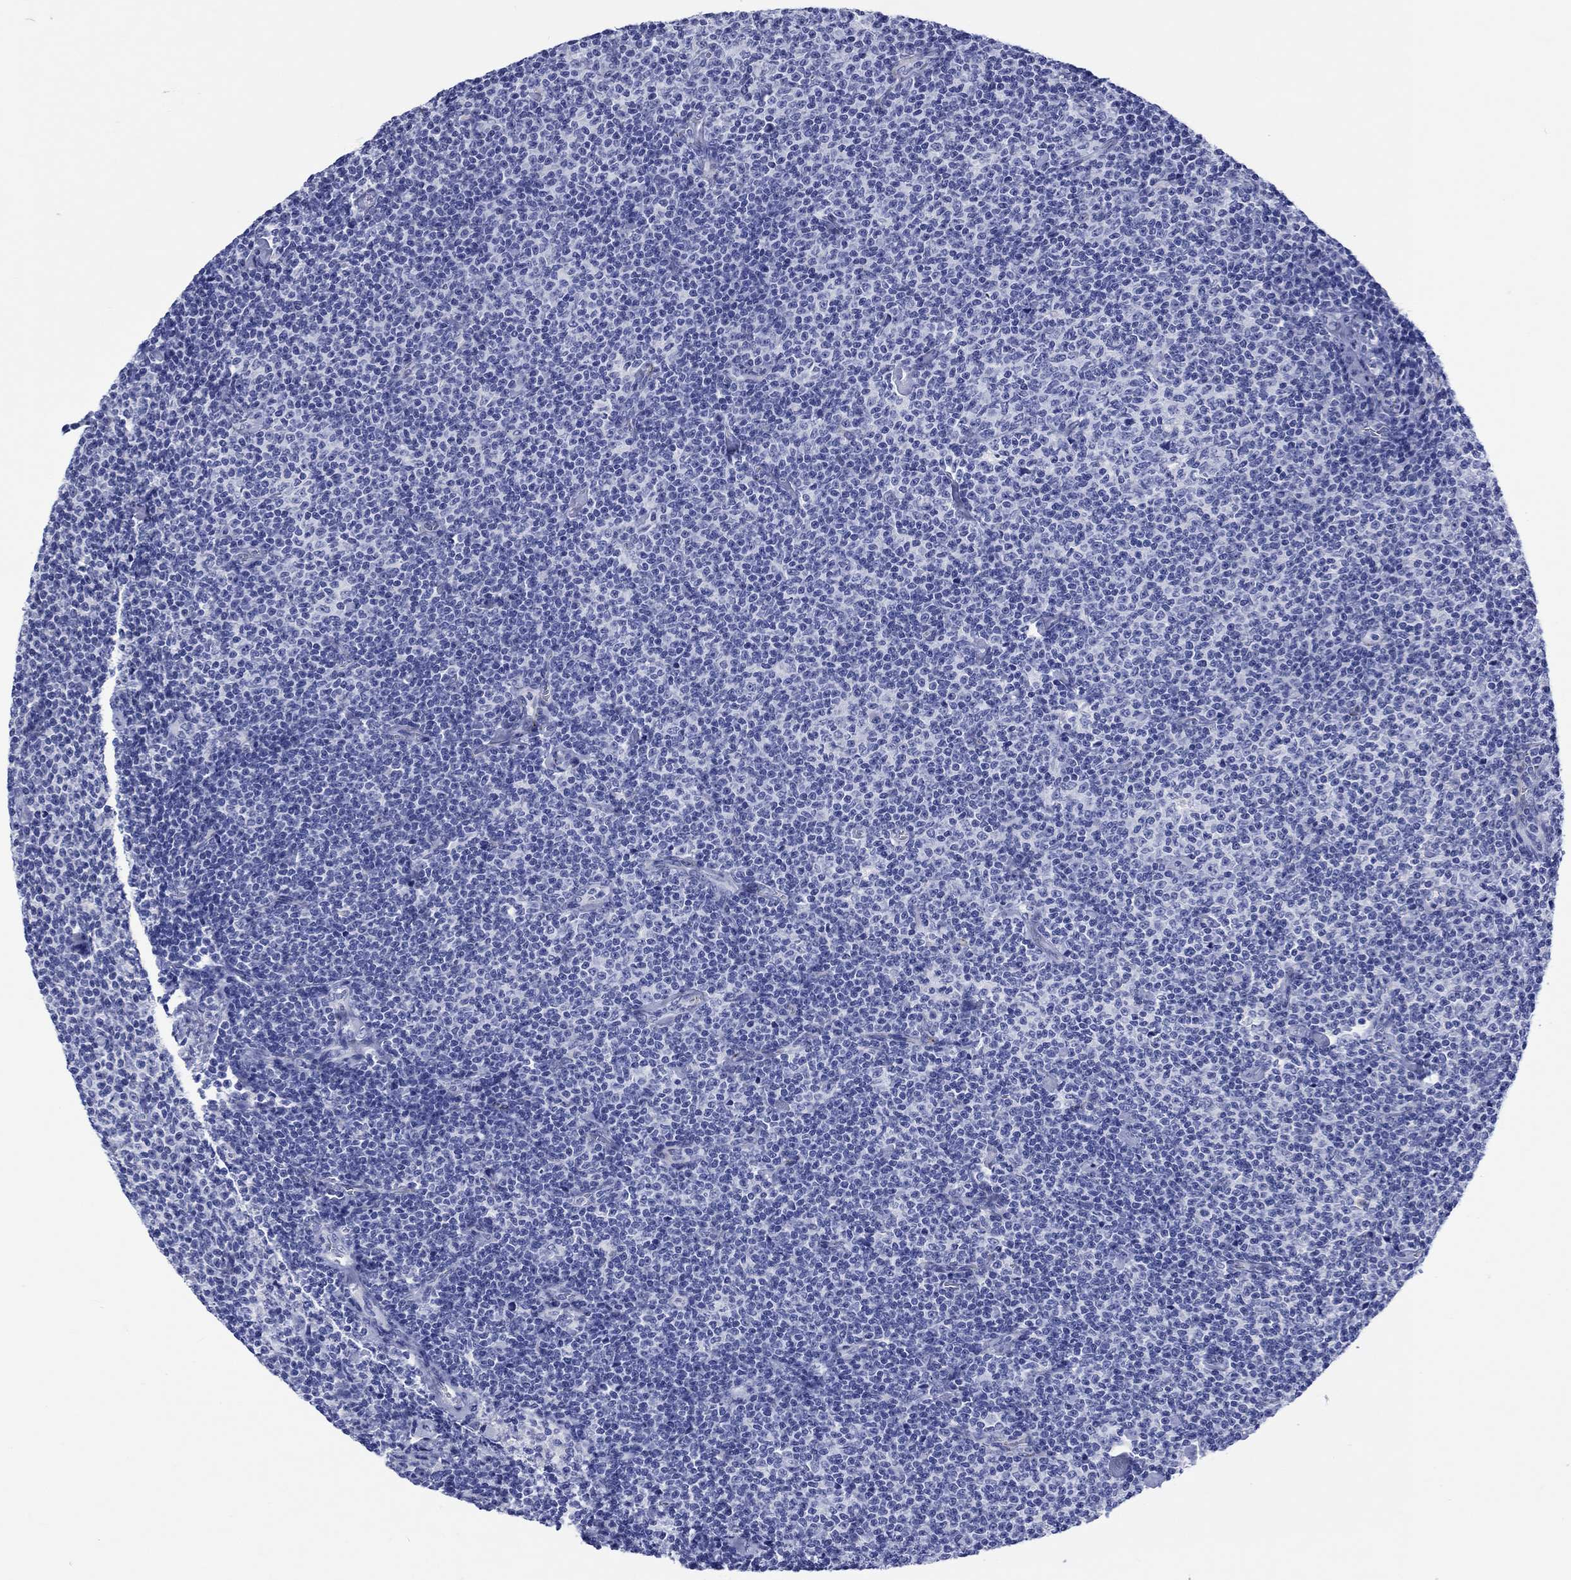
{"staining": {"intensity": "negative", "quantity": "none", "location": "none"}, "tissue": "lymphoma", "cell_type": "Tumor cells", "image_type": "cancer", "snomed": [{"axis": "morphology", "description": "Malignant lymphoma, non-Hodgkin's type, Low grade"}, {"axis": "topography", "description": "Lymph node"}], "caption": "Tumor cells are negative for brown protein staining in lymphoma.", "gene": "CACNG3", "patient": {"sex": "male", "age": 81}}